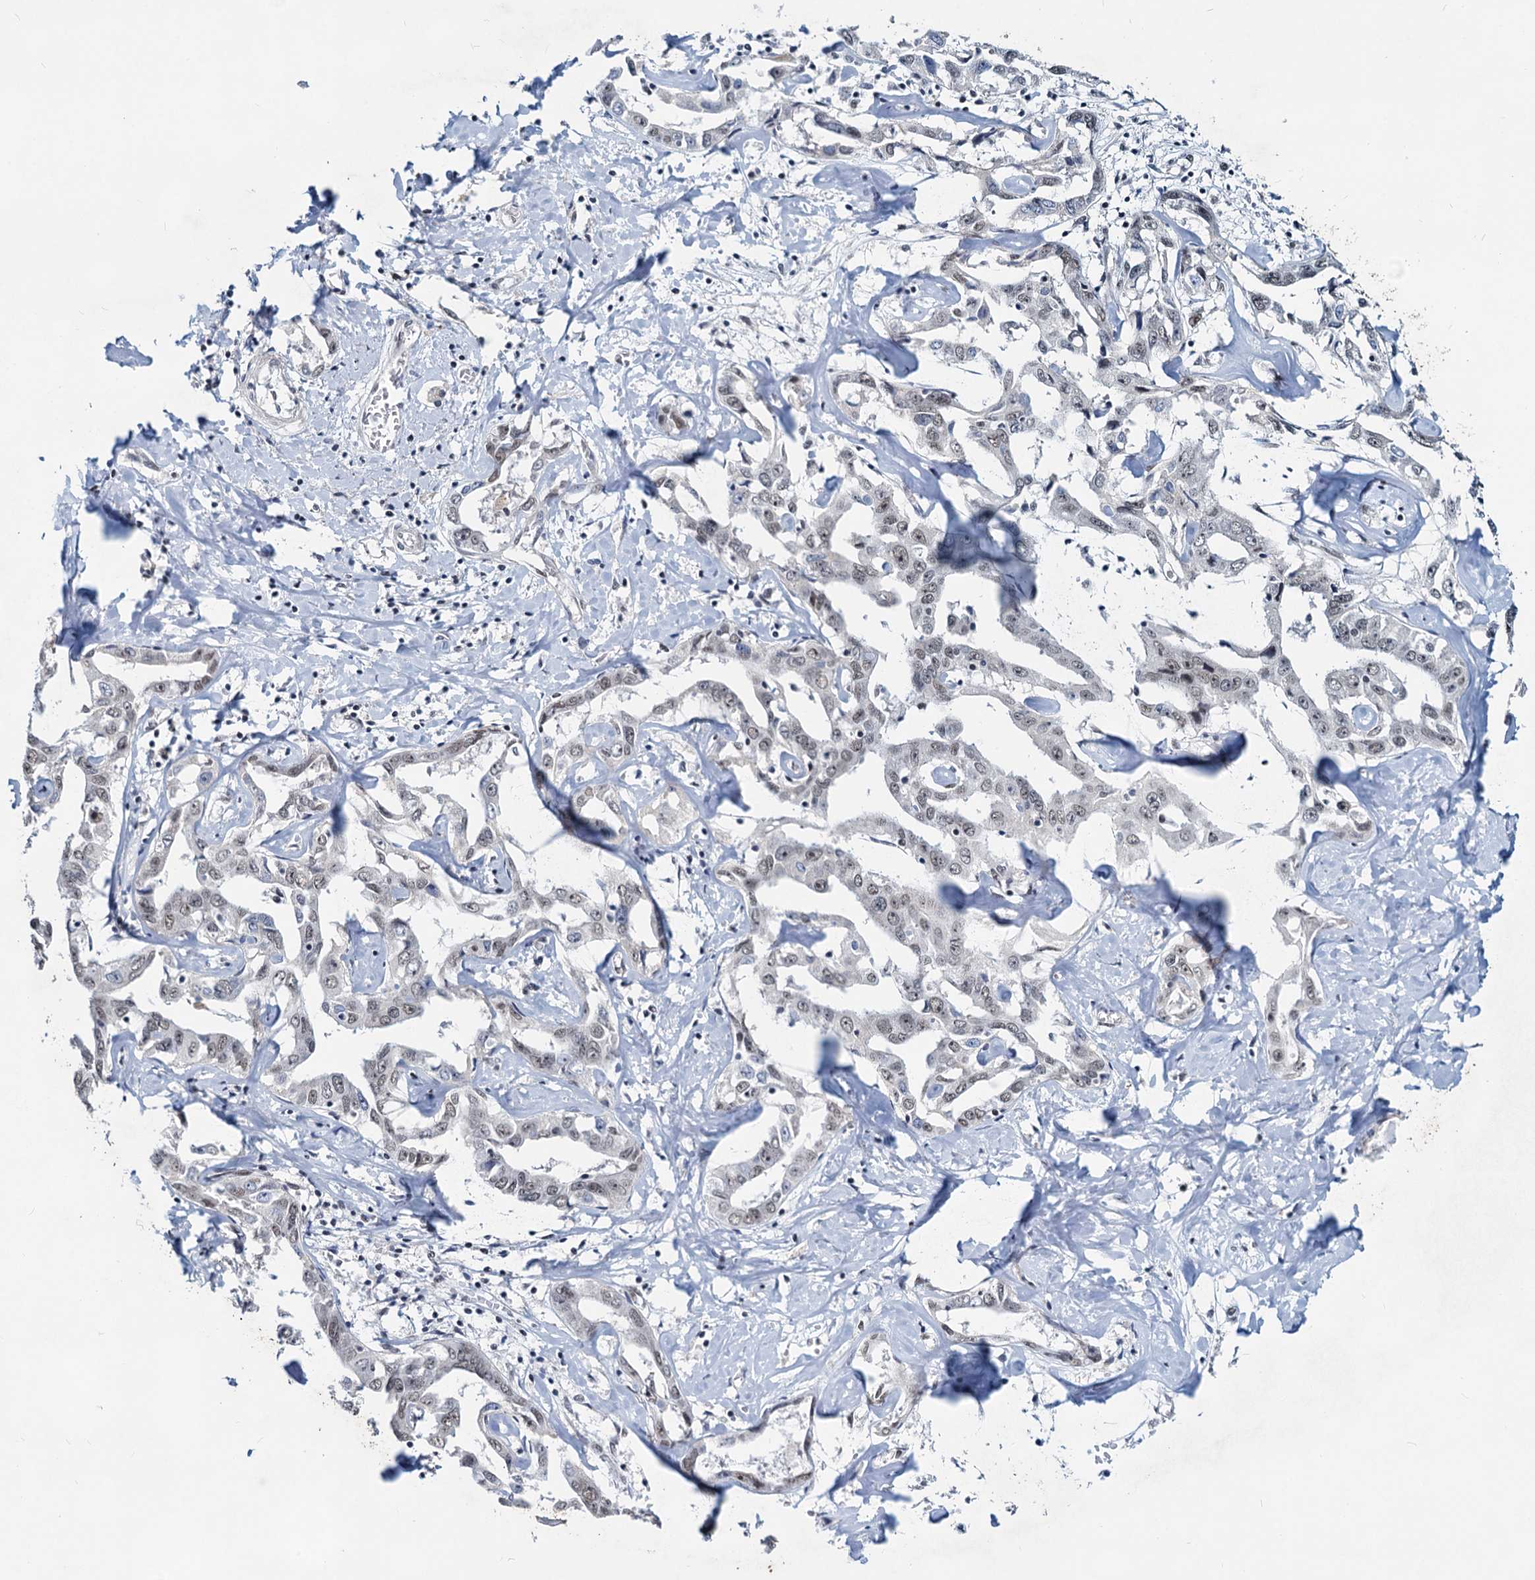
{"staining": {"intensity": "weak", "quantity": "25%-75%", "location": "nuclear"}, "tissue": "liver cancer", "cell_type": "Tumor cells", "image_type": "cancer", "snomed": [{"axis": "morphology", "description": "Cholangiocarcinoma"}, {"axis": "topography", "description": "Liver"}], "caption": "Immunohistochemical staining of human liver cancer reveals low levels of weak nuclear staining in approximately 25%-75% of tumor cells.", "gene": "METTL14", "patient": {"sex": "male", "age": 59}}